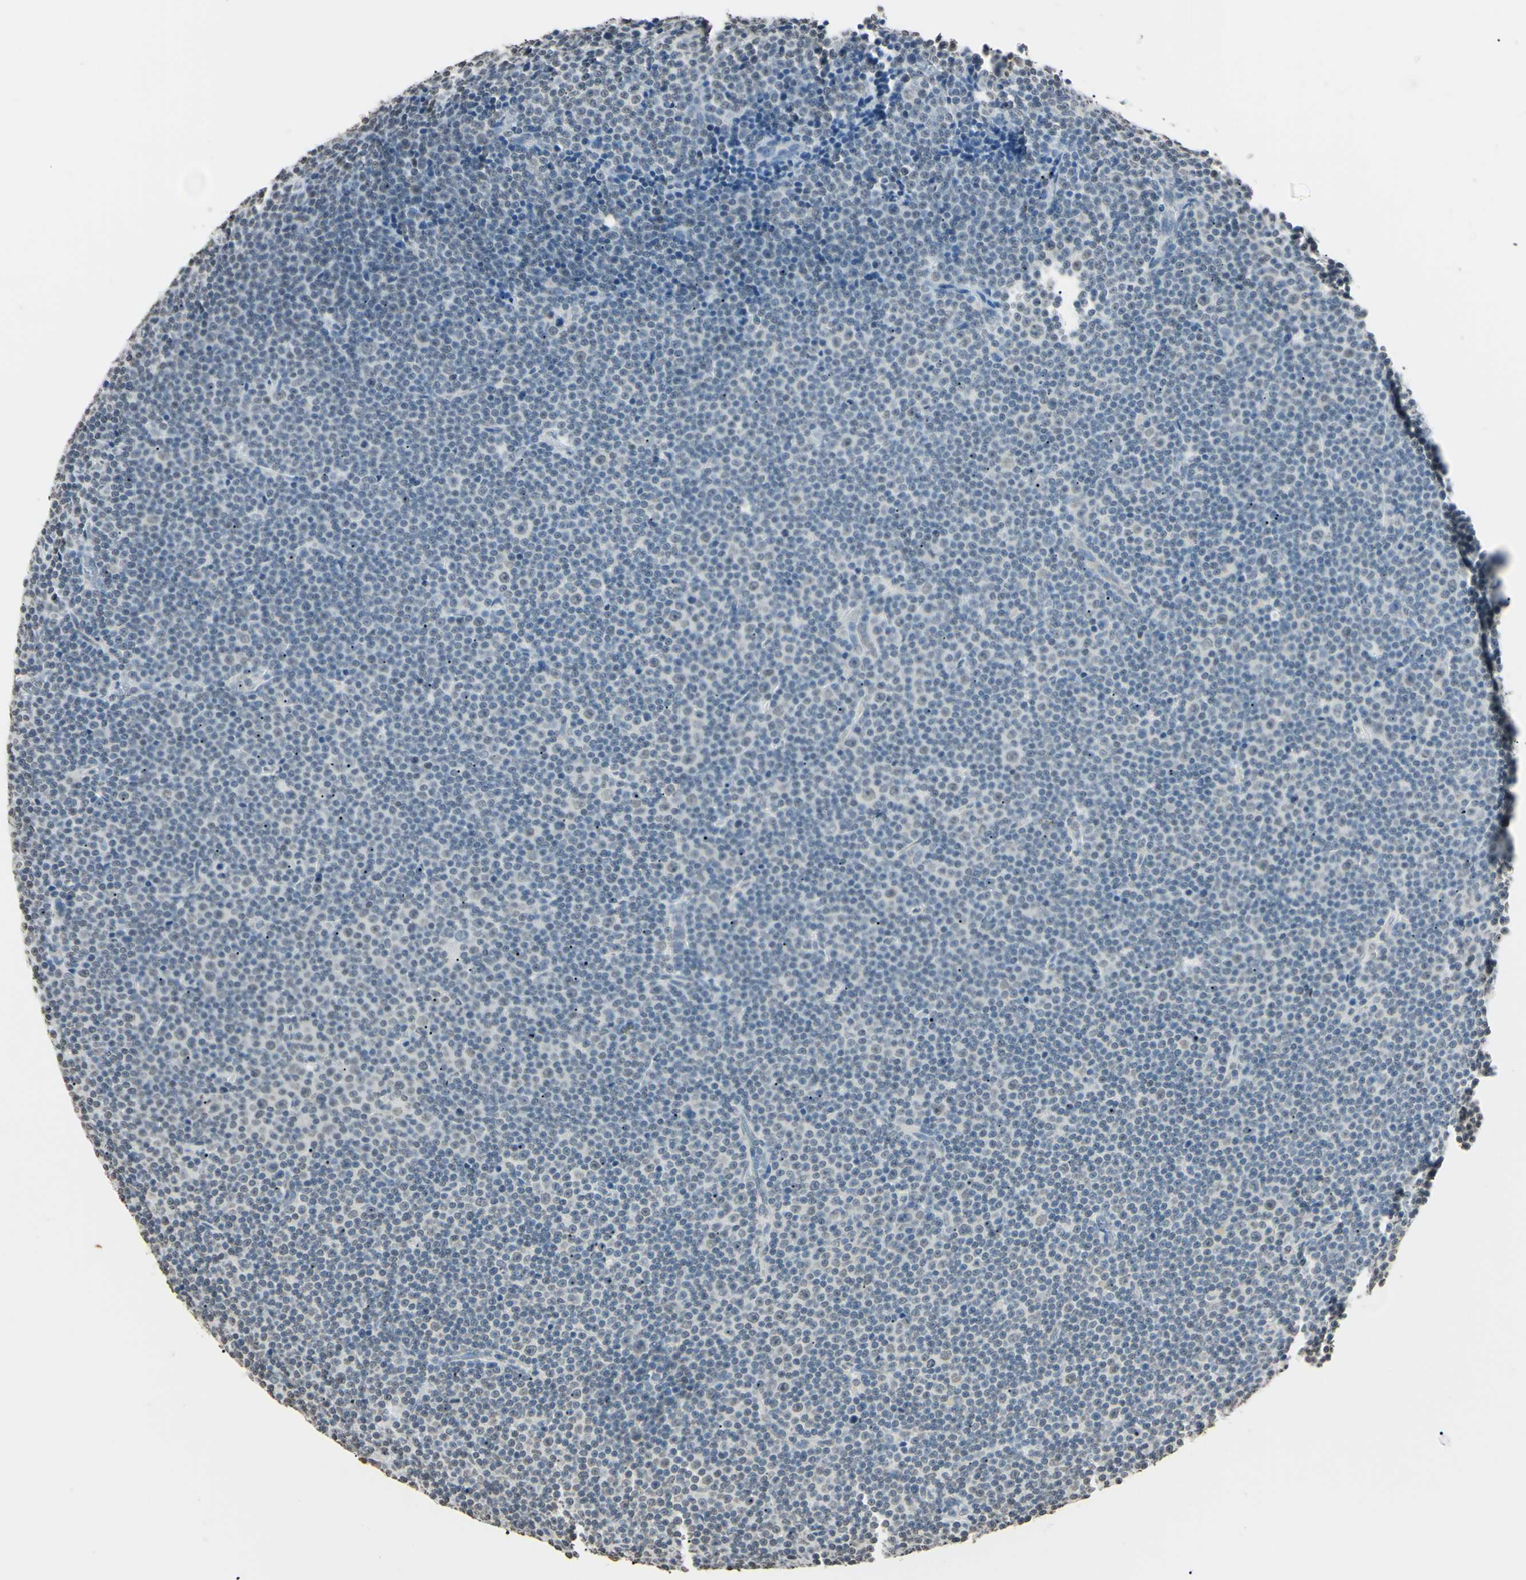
{"staining": {"intensity": "negative", "quantity": "none", "location": "none"}, "tissue": "lymphoma", "cell_type": "Tumor cells", "image_type": "cancer", "snomed": [{"axis": "morphology", "description": "Malignant lymphoma, non-Hodgkin's type, Low grade"}, {"axis": "topography", "description": "Lymph node"}], "caption": "An image of lymphoma stained for a protein reveals no brown staining in tumor cells.", "gene": "CDC45", "patient": {"sex": "female", "age": 67}}